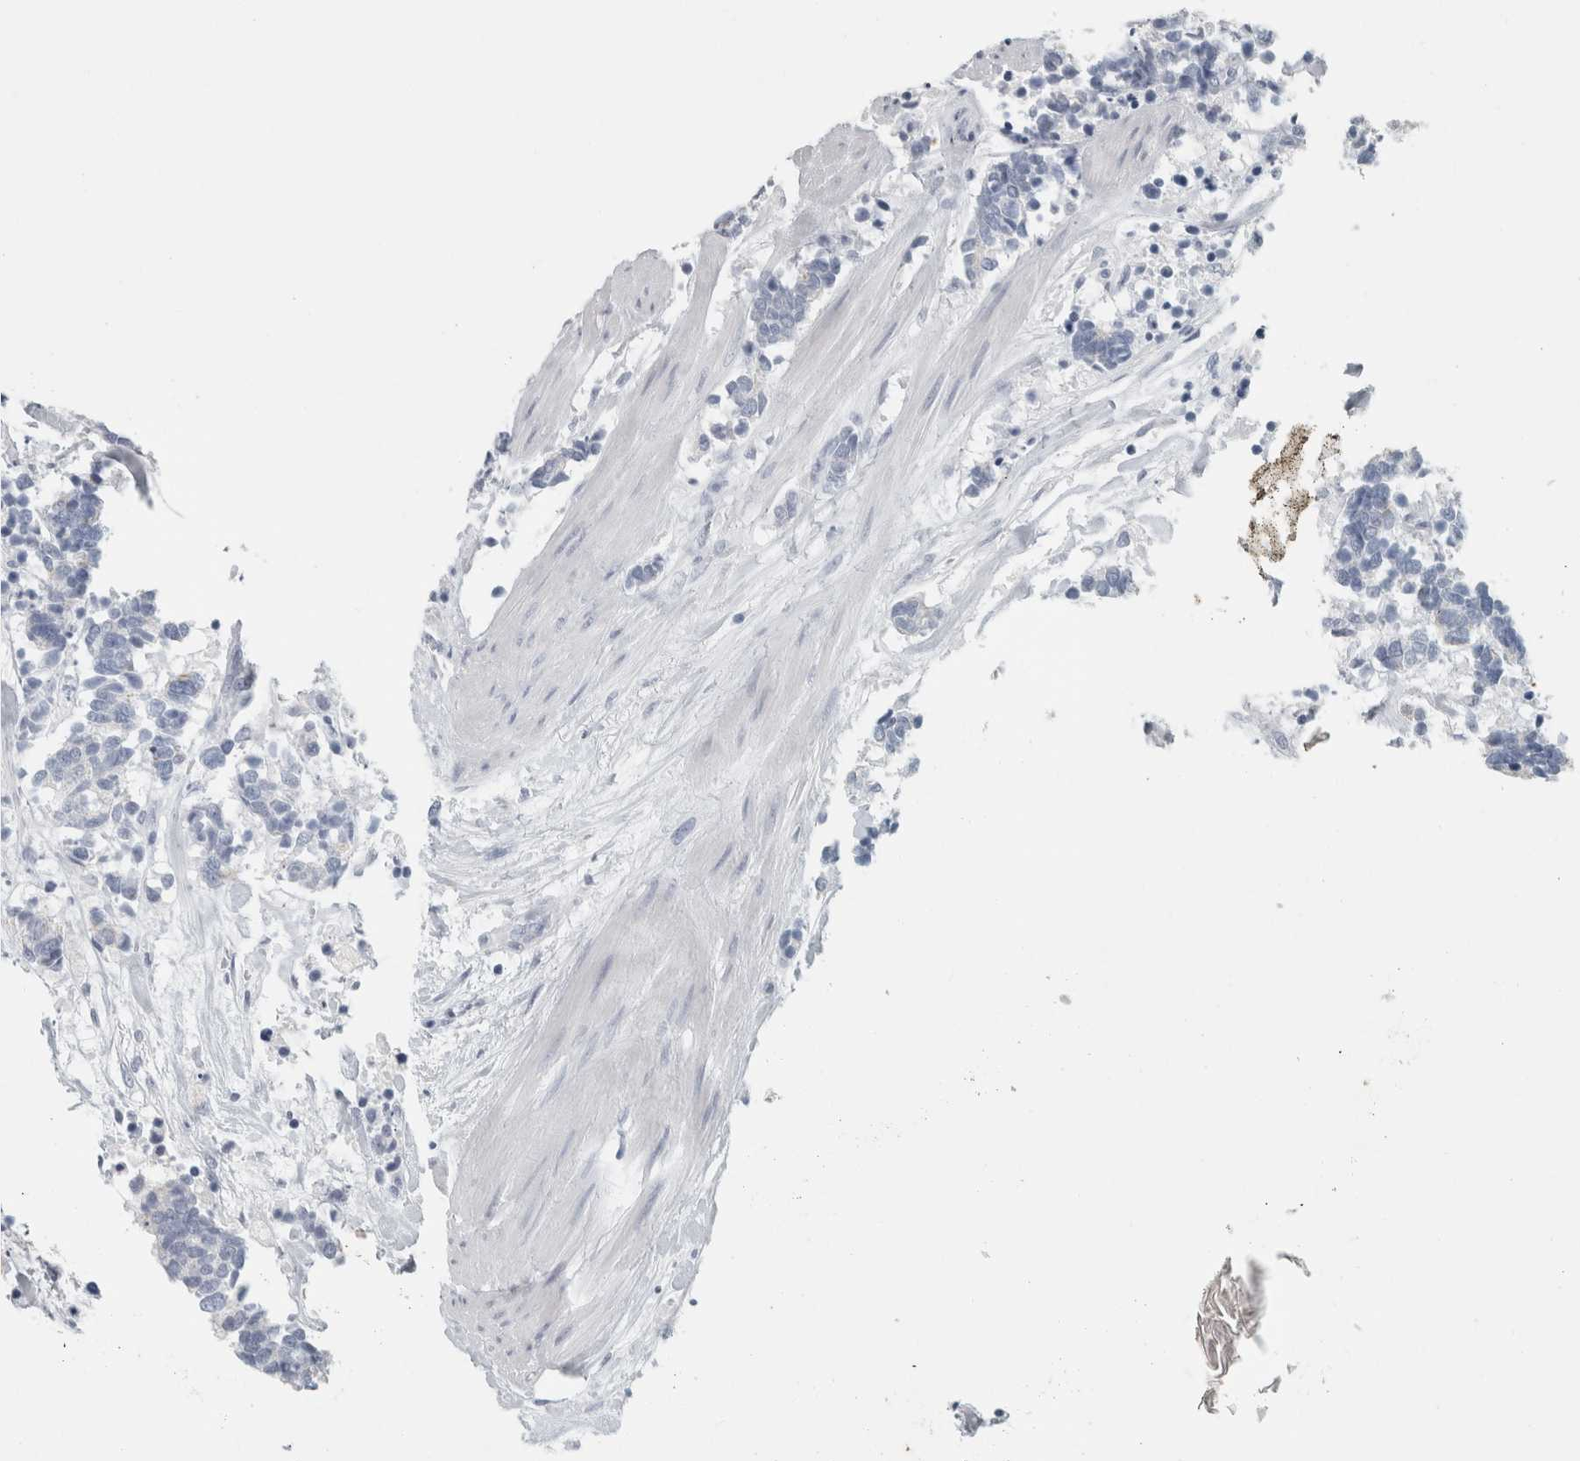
{"staining": {"intensity": "negative", "quantity": "none", "location": "none"}, "tissue": "carcinoid", "cell_type": "Tumor cells", "image_type": "cancer", "snomed": [{"axis": "morphology", "description": "Carcinoma, NOS"}, {"axis": "morphology", "description": "Carcinoid, malignant, NOS"}, {"axis": "topography", "description": "Urinary bladder"}], "caption": "The photomicrograph shows no staining of tumor cells in carcinoma. (Brightfield microscopy of DAB immunohistochemistry (IHC) at high magnification).", "gene": "SLC28A3", "patient": {"sex": "male", "age": 57}}